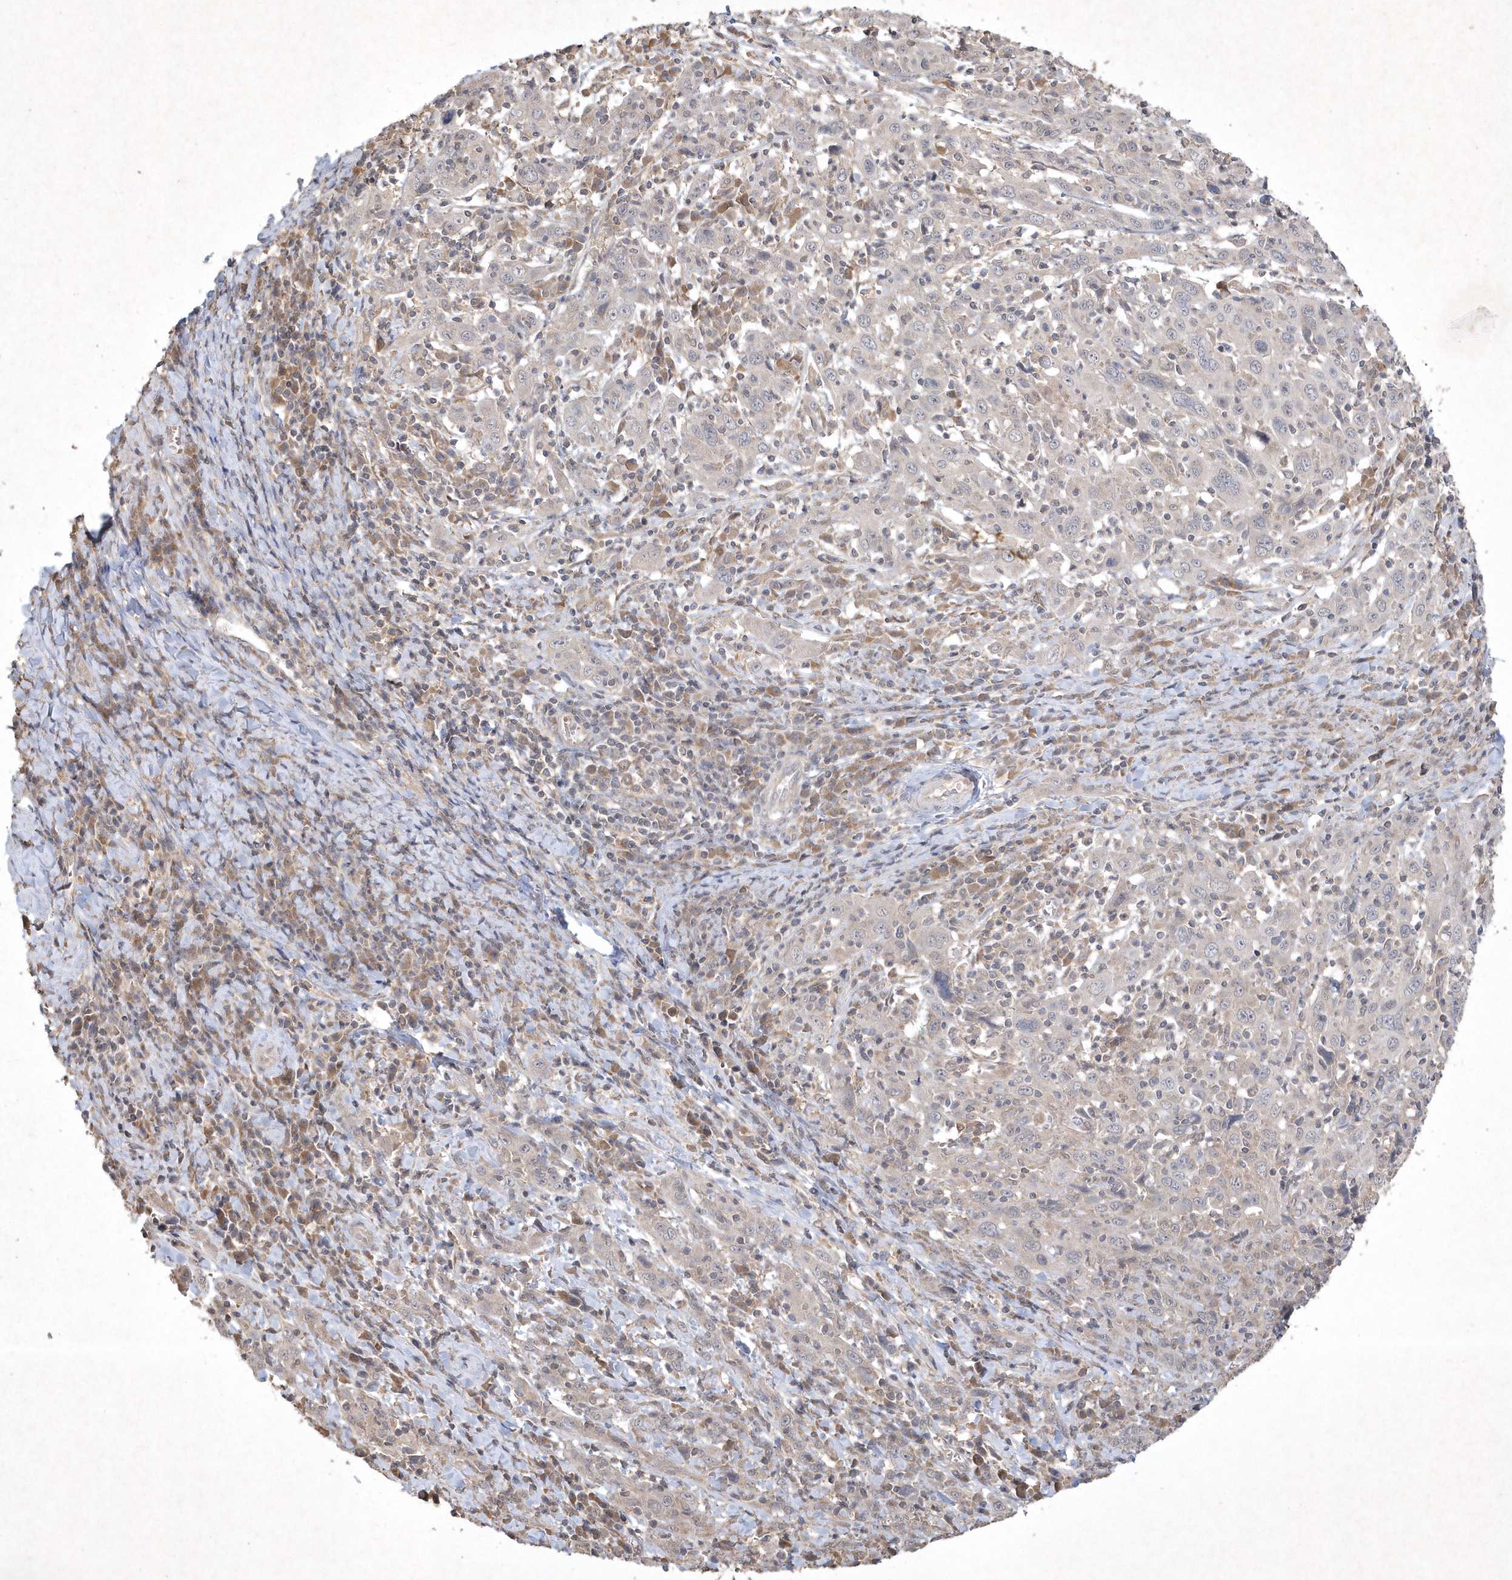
{"staining": {"intensity": "negative", "quantity": "none", "location": "none"}, "tissue": "cervical cancer", "cell_type": "Tumor cells", "image_type": "cancer", "snomed": [{"axis": "morphology", "description": "Squamous cell carcinoma, NOS"}, {"axis": "topography", "description": "Cervix"}], "caption": "Immunohistochemical staining of human squamous cell carcinoma (cervical) displays no significant positivity in tumor cells.", "gene": "AKR7A2", "patient": {"sex": "female", "age": 46}}